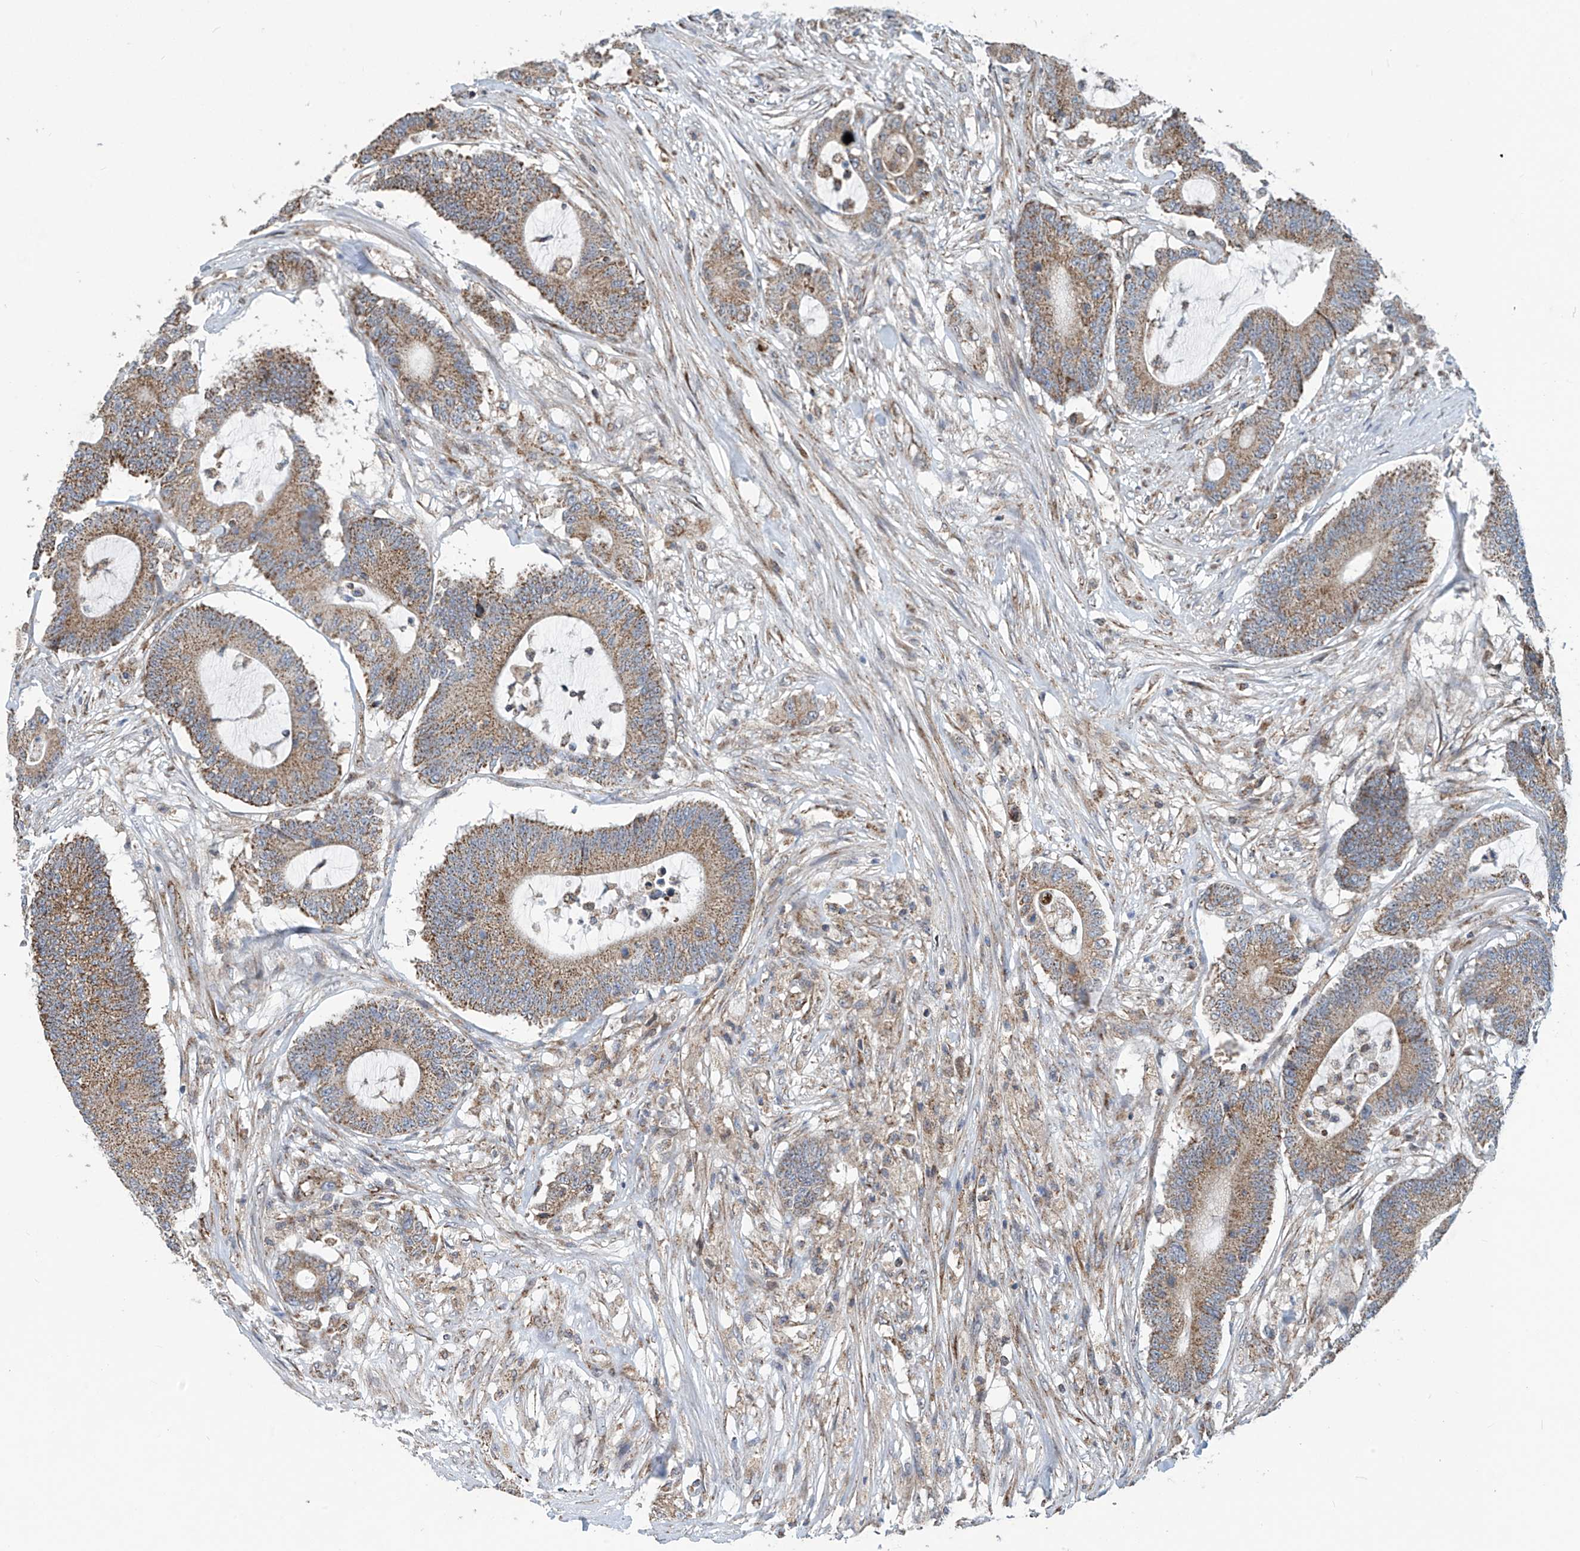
{"staining": {"intensity": "moderate", "quantity": ">75%", "location": "cytoplasmic/membranous"}, "tissue": "colorectal cancer", "cell_type": "Tumor cells", "image_type": "cancer", "snomed": [{"axis": "morphology", "description": "Adenocarcinoma, NOS"}, {"axis": "topography", "description": "Colon"}], "caption": "A medium amount of moderate cytoplasmic/membranous positivity is appreciated in approximately >75% of tumor cells in colorectal cancer (adenocarcinoma) tissue.", "gene": "COMMD1", "patient": {"sex": "female", "age": 84}}